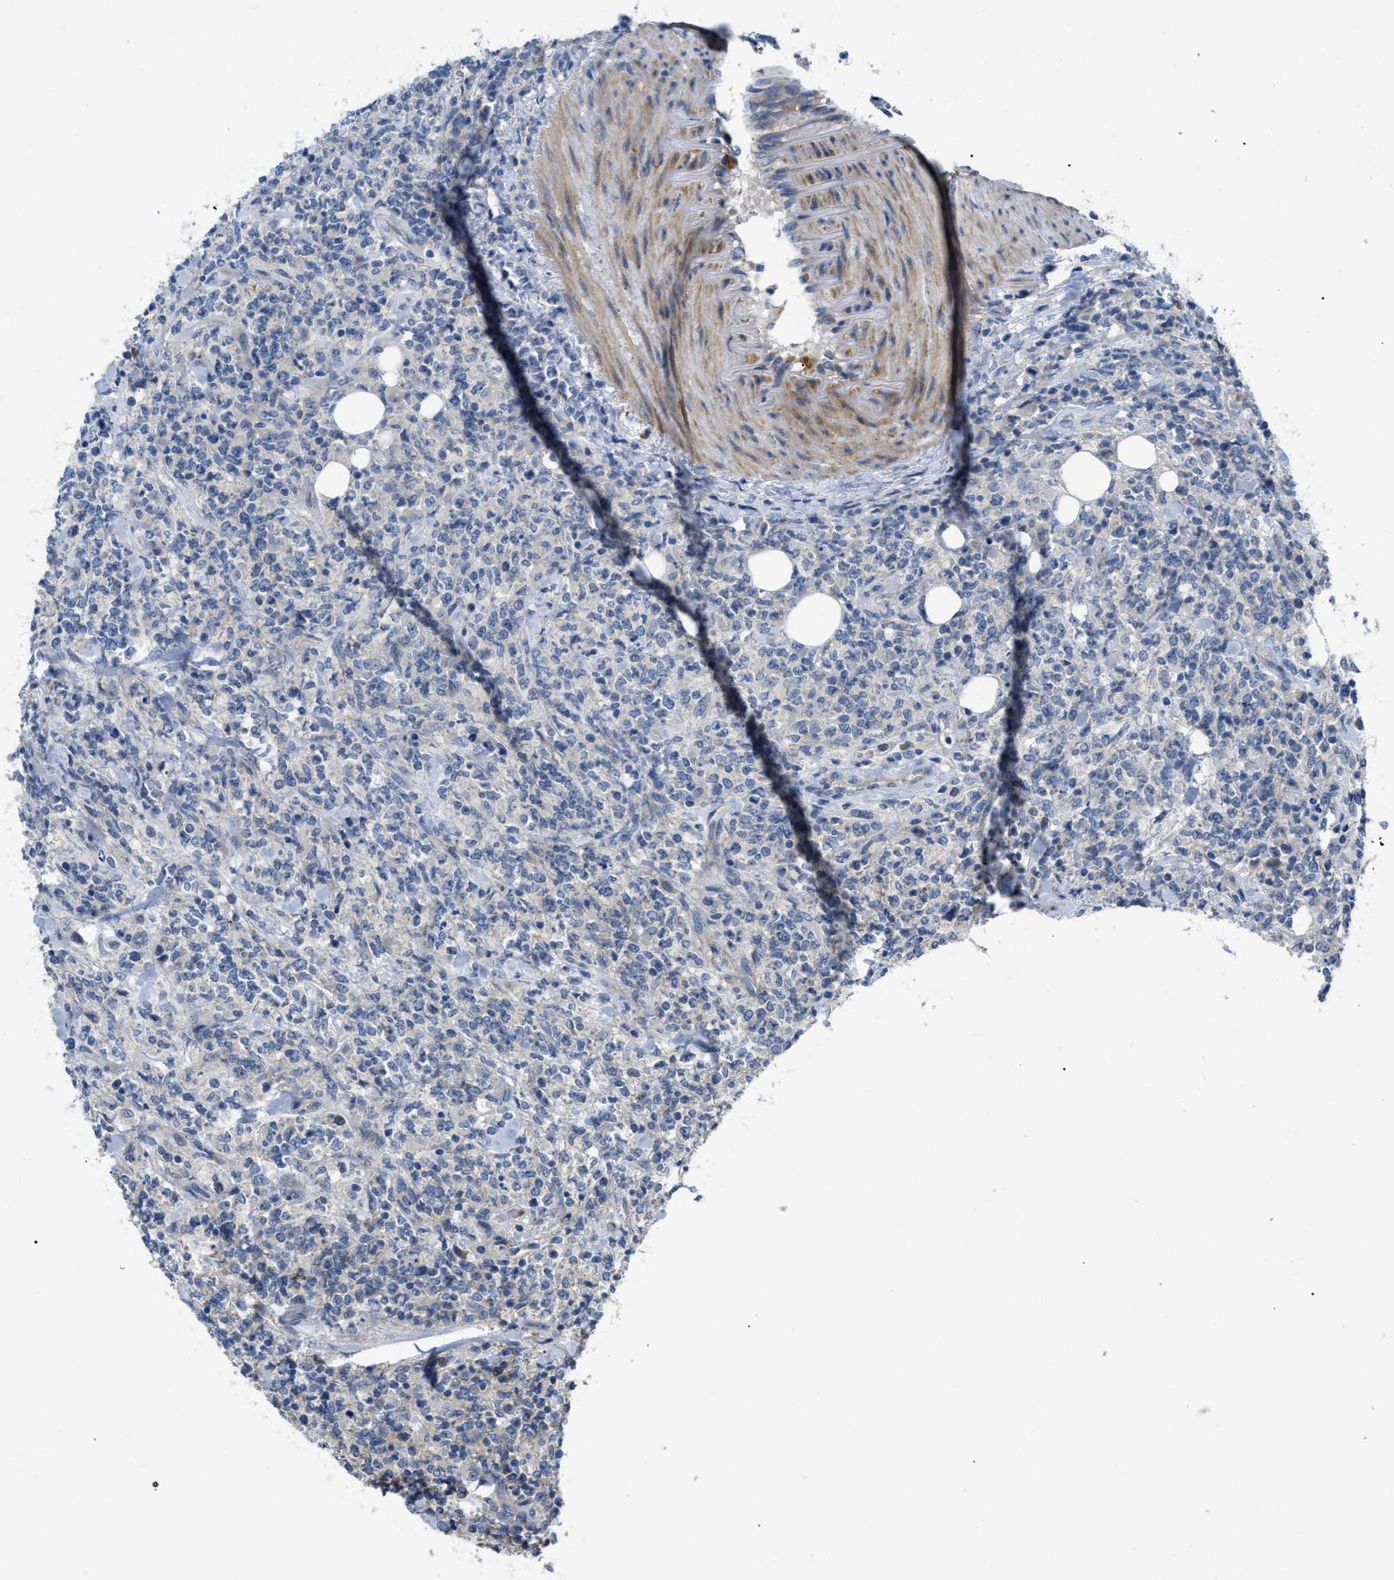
{"staining": {"intensity": "negative", "quantity": "none", "location": "none"}, "tissue": "lymphoma", "cell_type": "Tumor cells", "image_type": "cancer", "snomed": [{"axis": "morphology", "description": "Malignant lymphoma, non-Hodgkin's type, High grade"}, {"axis": "topography", "description": "Soft tissue"}], "caption": "High magnification brightfield microscopy of malignant lymphoma, non-Hodgkin's type (high-grade) stained with DAB (3,3'-diaminobenzidine) (brown) and counterstained with hematoxylin (blue): tumor cells show no significant expression. (Stains: DAB (3,3'-diaminobenzidine) IHC with hematoxylin counter stain, Microscopy: brightfield microscopy at high magnification).", "gene": "DHX58", "patient": {"sex": "male", "age": 18}}